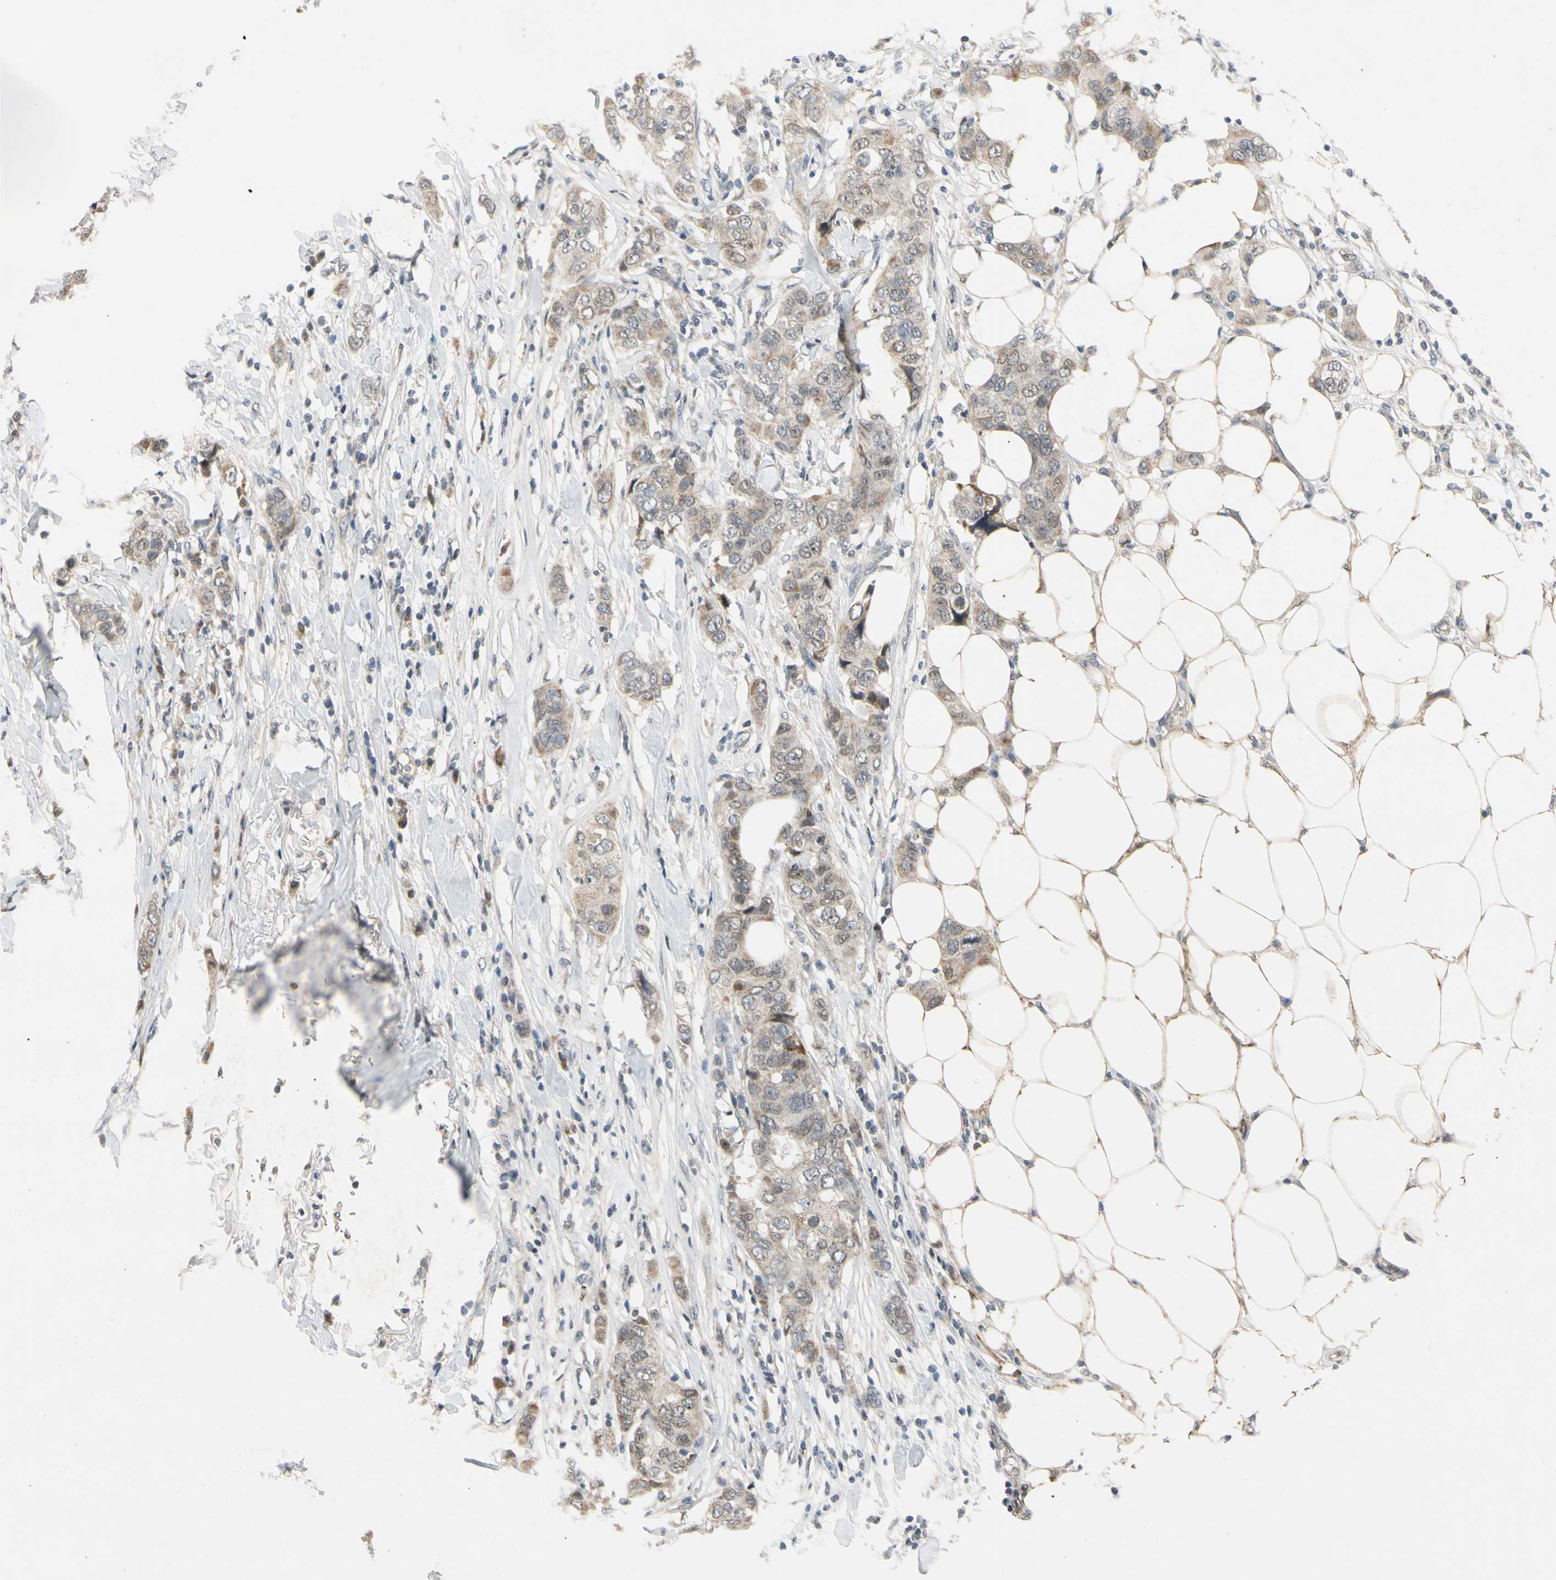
{"staining": {"intensity": "weak", "quantity": ">75%", "location": "cytoplasmic/membranous"}, "tissue": "breast cancer", "cell_type": "Tumor cells", "image_type": "cancer", "snomed": [{"axis": "morphology", "description": "Duct carcinoma"}, {"axis": "topography", "description": "Breast"}], "caption": "Protein staining exhibits weak cytoplasmic/membranous positivity in approximately >75% of tumor cells in breast invasive ductal carcinoma.", "gene": "RIOX2", "patient": {"sex": "female", "age": 50}}